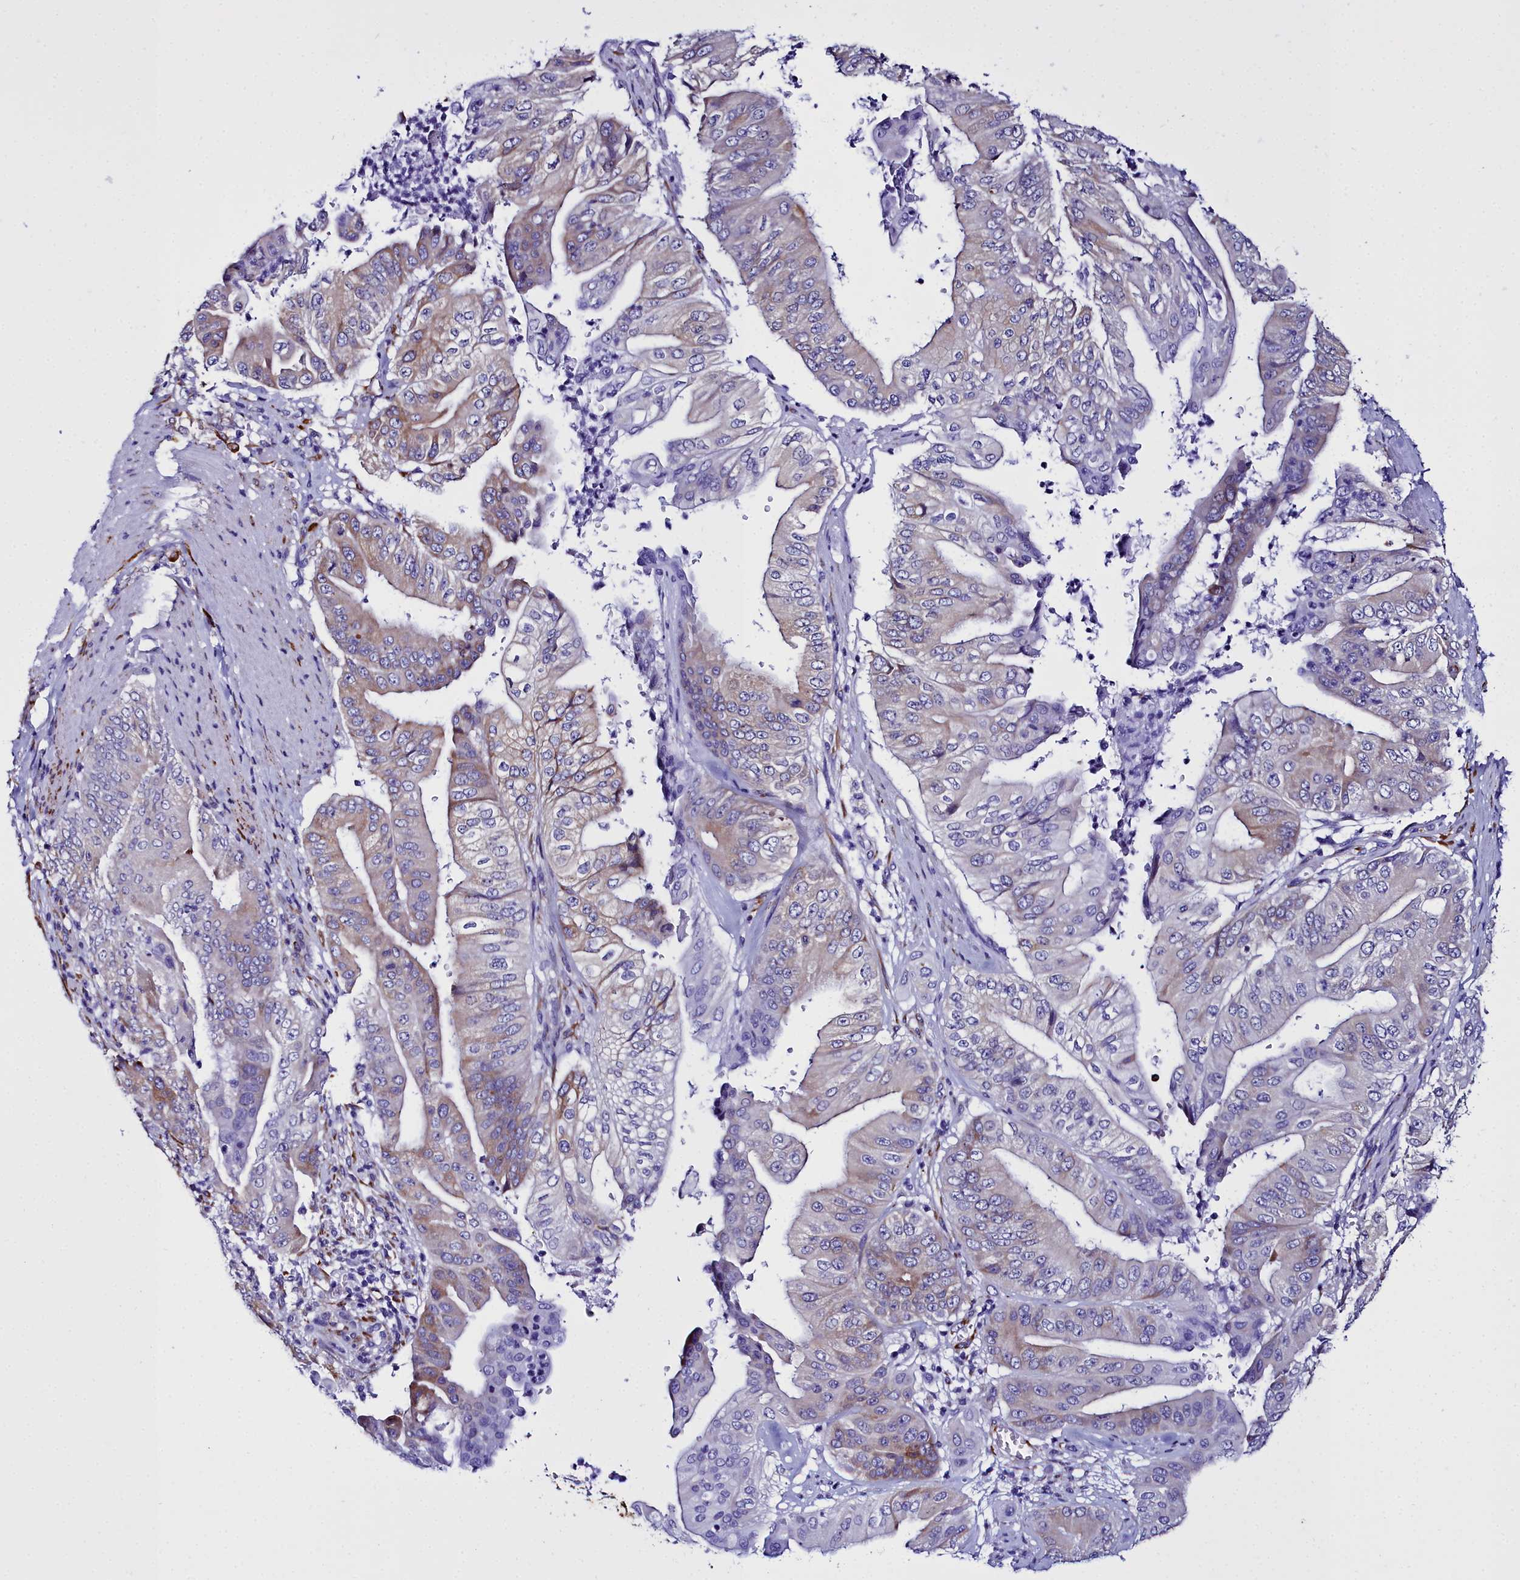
{"staining": {"intensity": "moderate", "quantity": ">75%", "location": "cytoplasmic/membranous"}, "tissue": "pancreatic cancer", "cell_type": "Tumor cells", "image_type": "cancer", "snomed": [{"axis": "morphology", "description": "Adenocarcinoma, NOS"}, {"axis": "topography", "description": "Pancreas"}], "caption": "Moderate cytoplasmic/membranous positivity for a protein is present in approximately >75% of tumor cells of adenocarcinoma (pancreatic) using IHC.", "gene": "TXNDC5", "patient": {"sex": "female", "age": 77}}